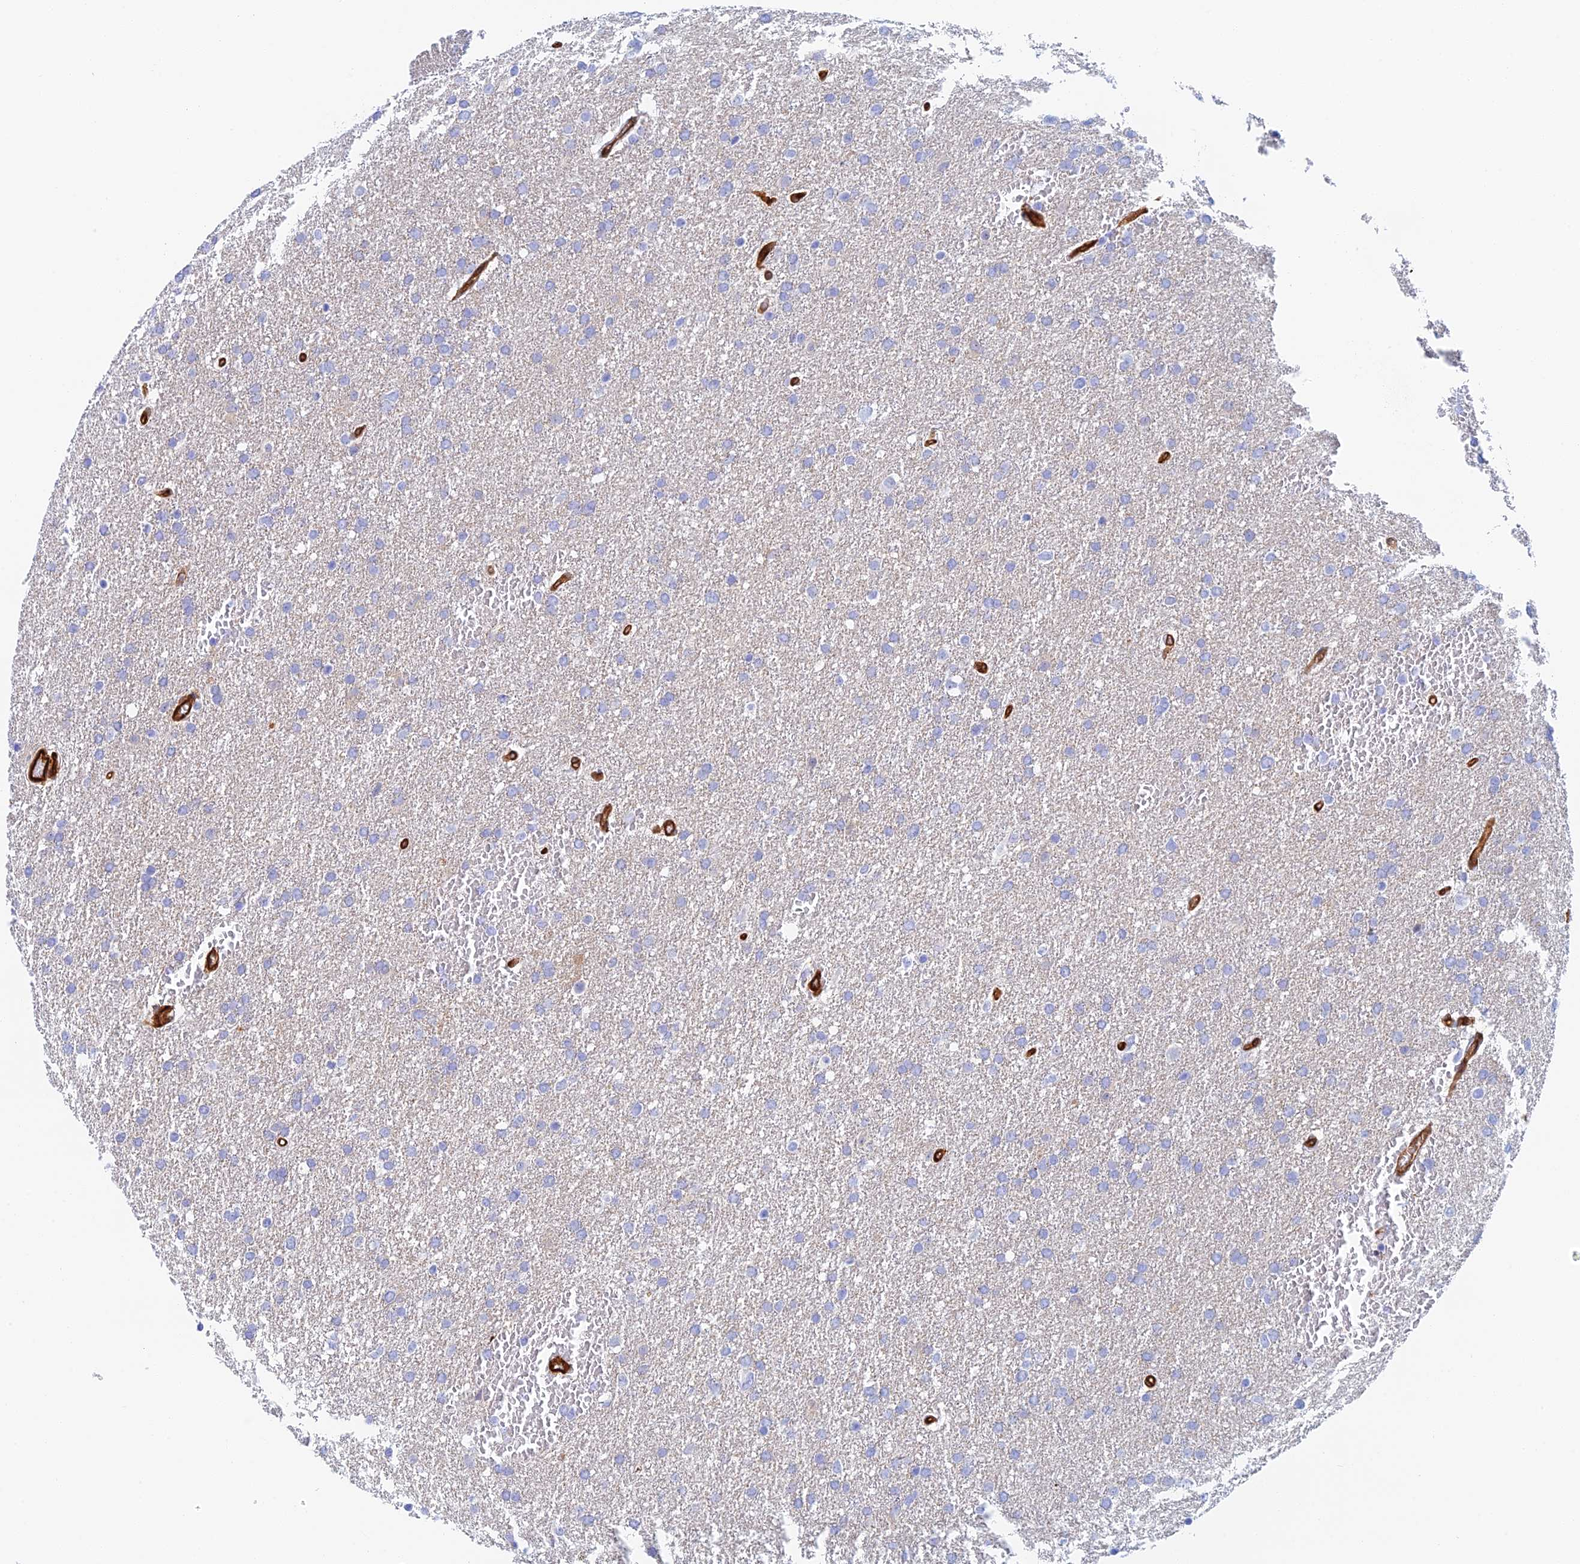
{"staining": {"intensity": "negative", "quantity": "none", "location": "none"}, "tissue": "glioma", "cell_type": "Tumor cells", "image_type": "cancer", "snomed": [{"axis": "morphology", "description": "Glioma, malignant, High grade"}, {"axis": "topography", "description": "Cerebral cortex"}], "caption": "Glioma was stained to show a protein in brown. There is no significant expression in tumor cells.", "gene": "CRIP2", "patient": {"sex": "female", "age": 36}}